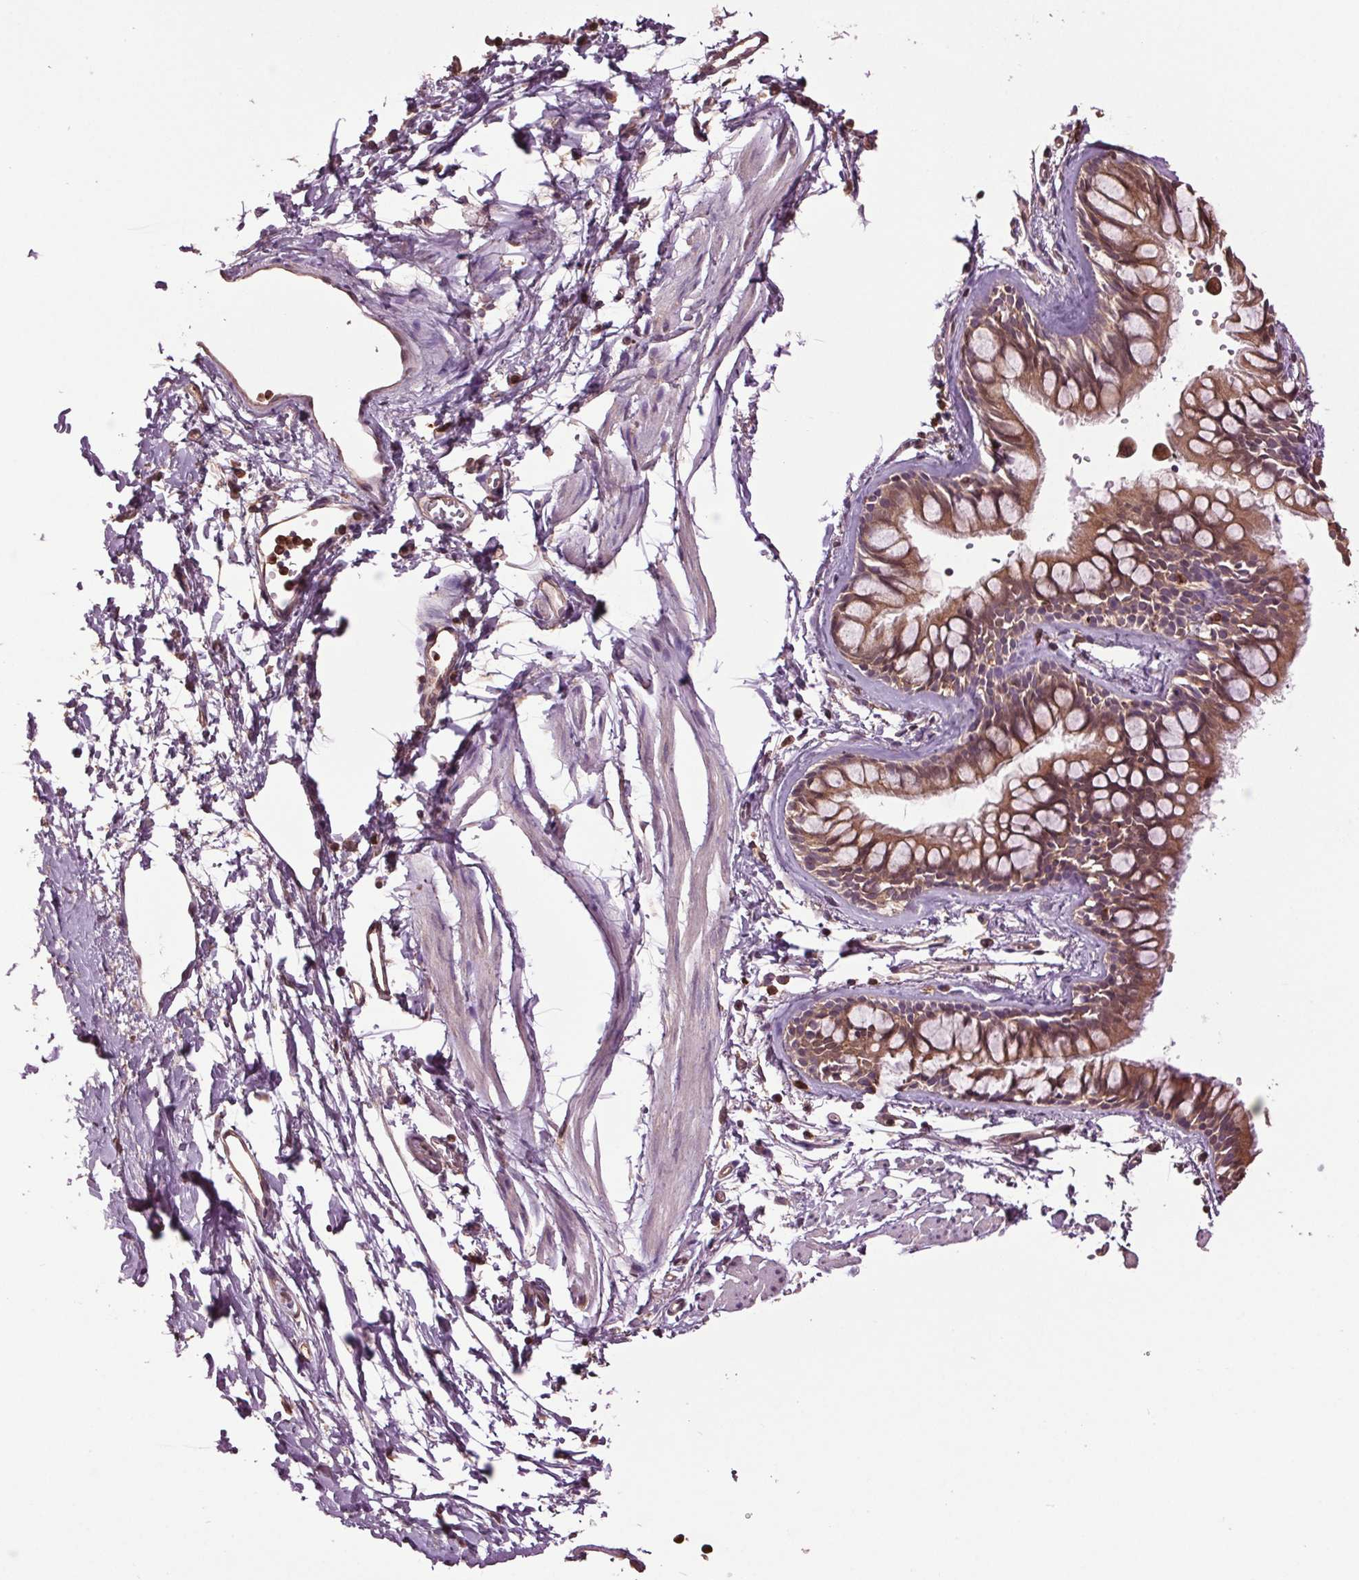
{"staining": {"intensity": "moderate", "quantity": ">75%", "location": "cytoplasmic/membranous"}, "tissue": "bronchus", "cell_type": "Respiratory epithelial cells", "image_type": "normal", "snomed": [{"axis": "morphology", "description": "Normal tissue, NOS"}, {"axis": "topography", "description": "Cartilage tissue"}, {"axis": "topography", "description": "Bronchus"}], "caption": "Respiratory epithelial cells display medium levels of moderate cytoplasmic/membranous positivity in approximately >75% of cells in normal human bronchus. Immunohistochemistry (ihc) stains the protein of interest in brown and the nuclei are stained blue.", "gene": "RNPEP", "patient": {"sex": "female", "age": 59}}